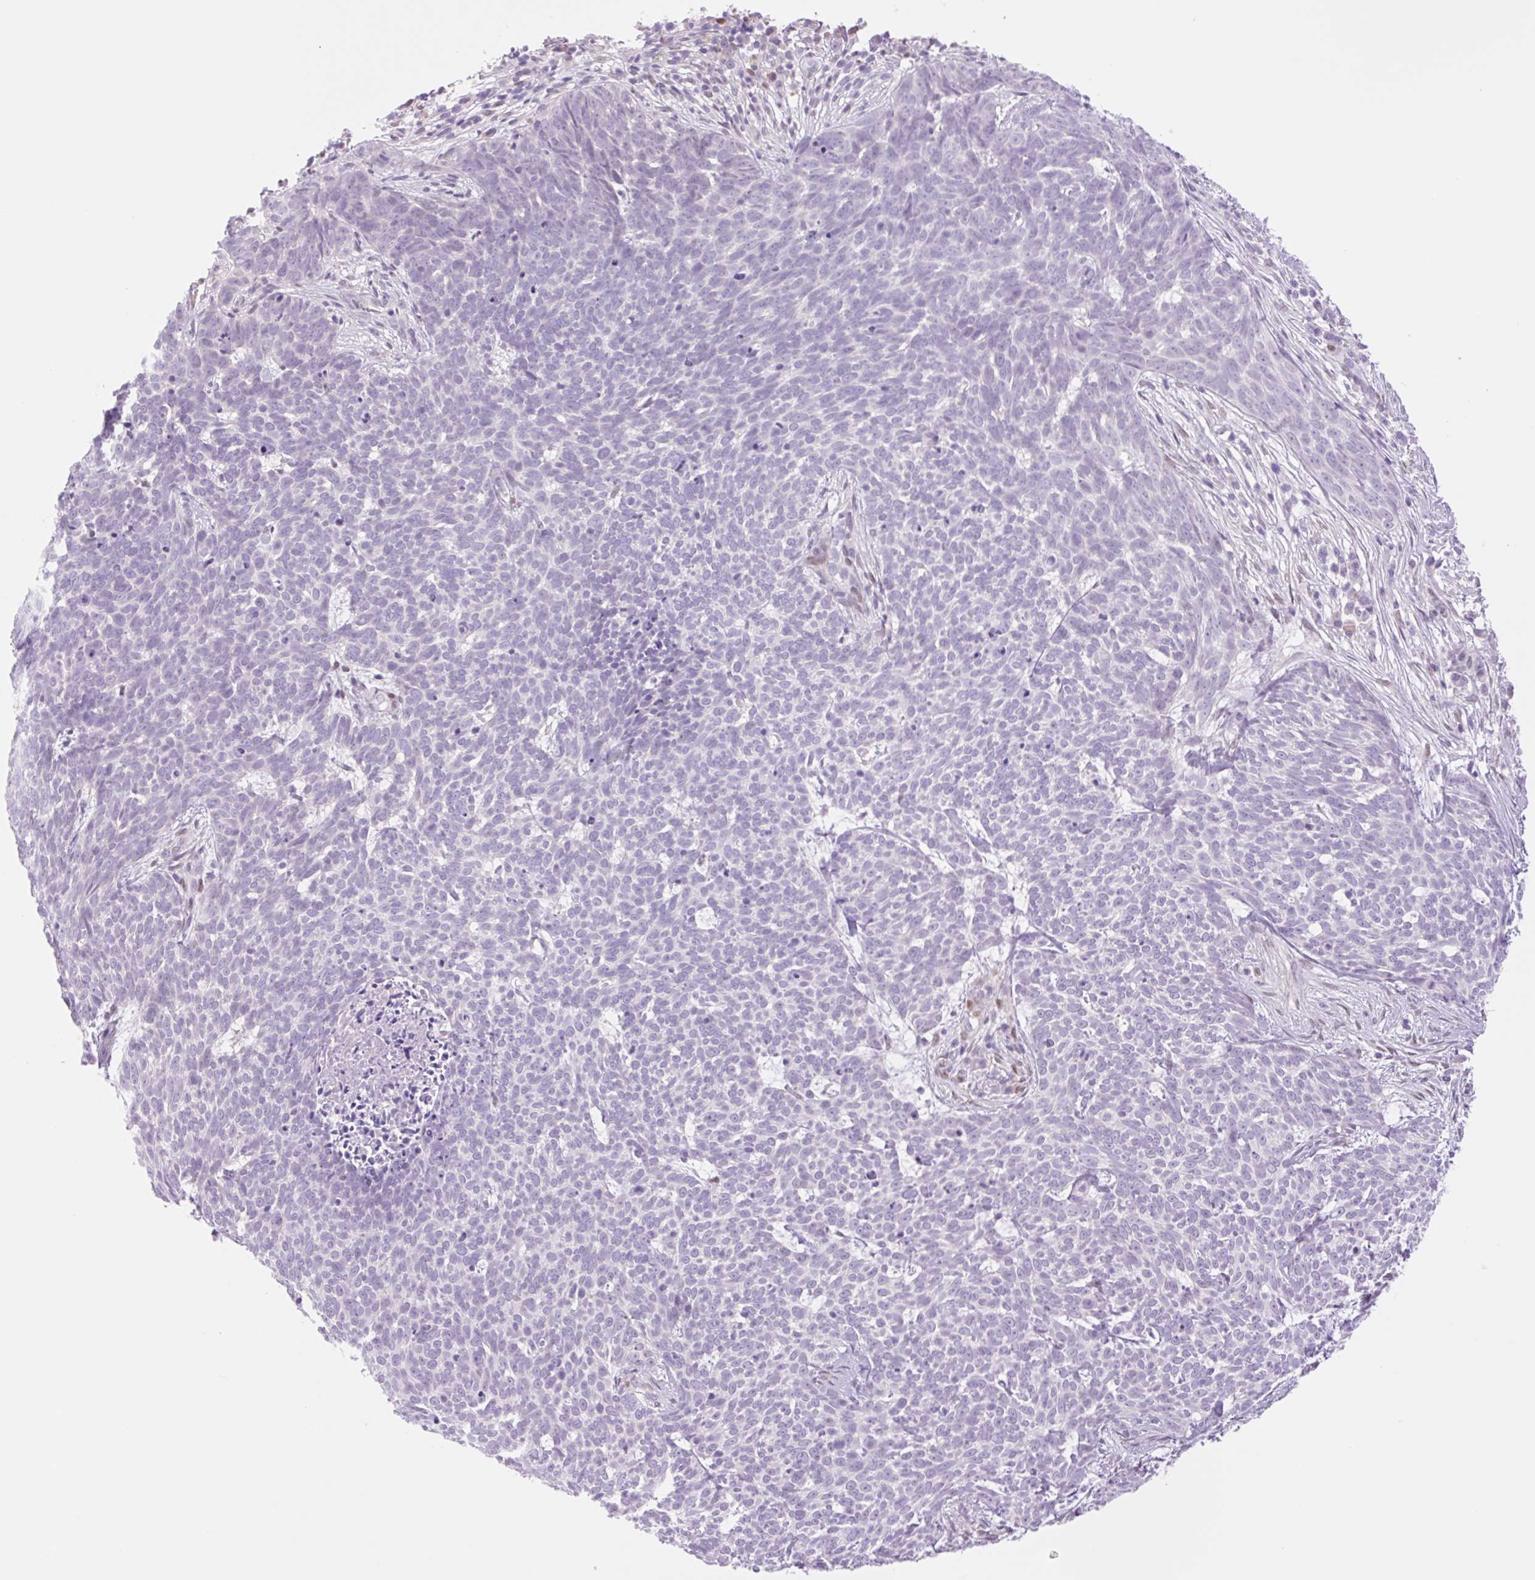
{"staining": {"intensity": "negative", "quantity": "none", "location": "none"}, "tissue": "skin cancer", "cell_type": "Tumor cells", "image_type": "cancer", "snomed": [{"axis": "morphology", "description": "Basal cell carcinoma"}, {"axis": "topography", "description": "Skin"}], "caption": "DAB immunohistochemical staining of human skin cancer demonstrates no significant expression in tumor cells.", "gene": "TBX15", "patient": {"sex": "female", "age": 93}}